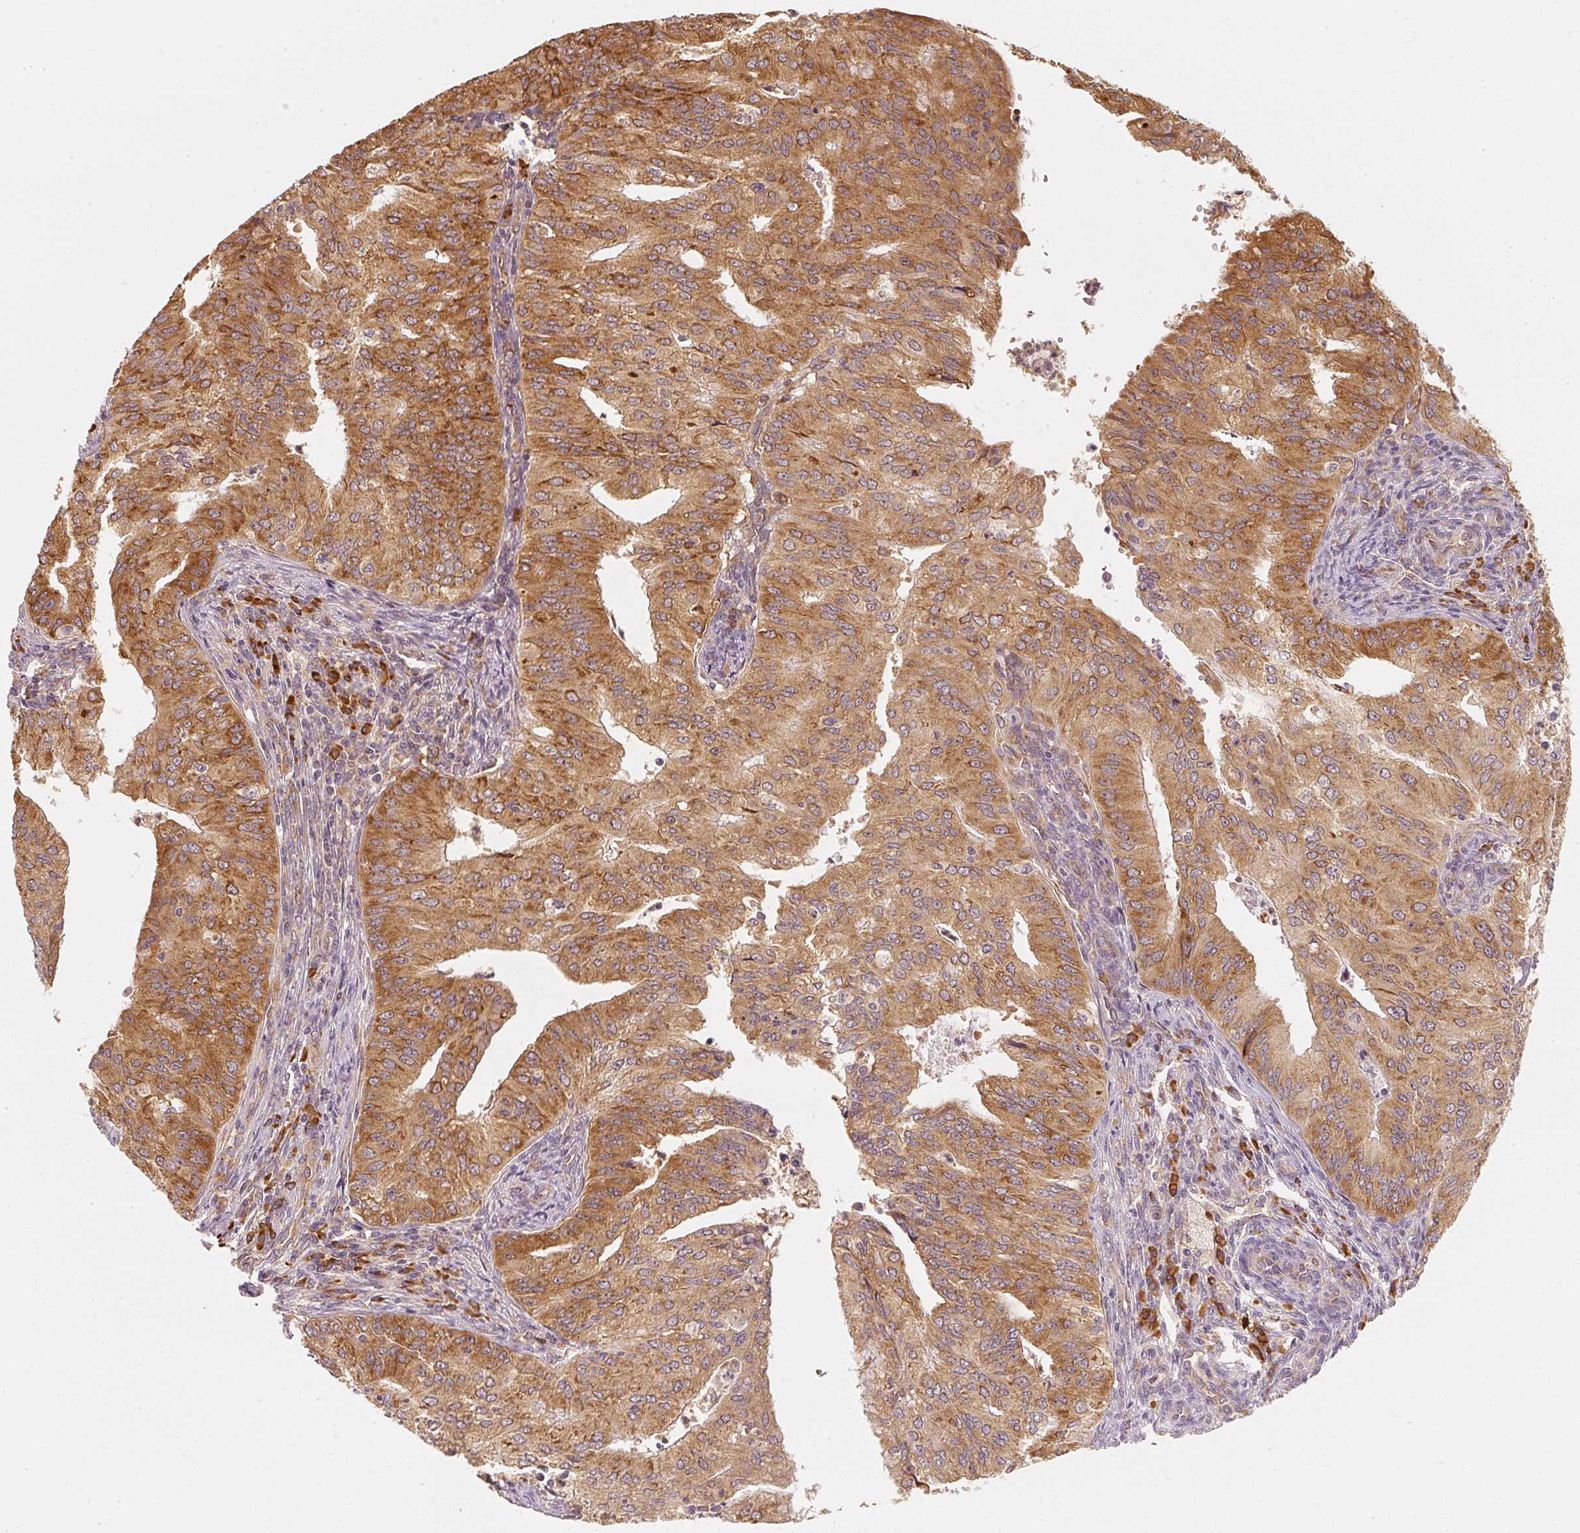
{"staining": {"intensity": "strong", "quantity": ">75%", "location": "cytoplasmic/membranous"}, "tissue": "endometrial cancer", "cell_type": "Tumor cells", "image_type": "cancer", "snomed": [{"axis": "morphology", "description": "Adenocarcinoma, NOS"}, {"axis": "topography", "description": "Endometrium"}], "caption": "Immunohistochemical staining of human adenocarcinoma (endometrial) shows strong cytoplasmic/membranous protein expression in approximately >75% of tumor cells. (DAB (3,3'-diaminobenzidine) IHC, brown staining for protein, blue staining for nuclei).", "gene": "EEF1A2", "patient": {"sex": "female", "age": 50}}